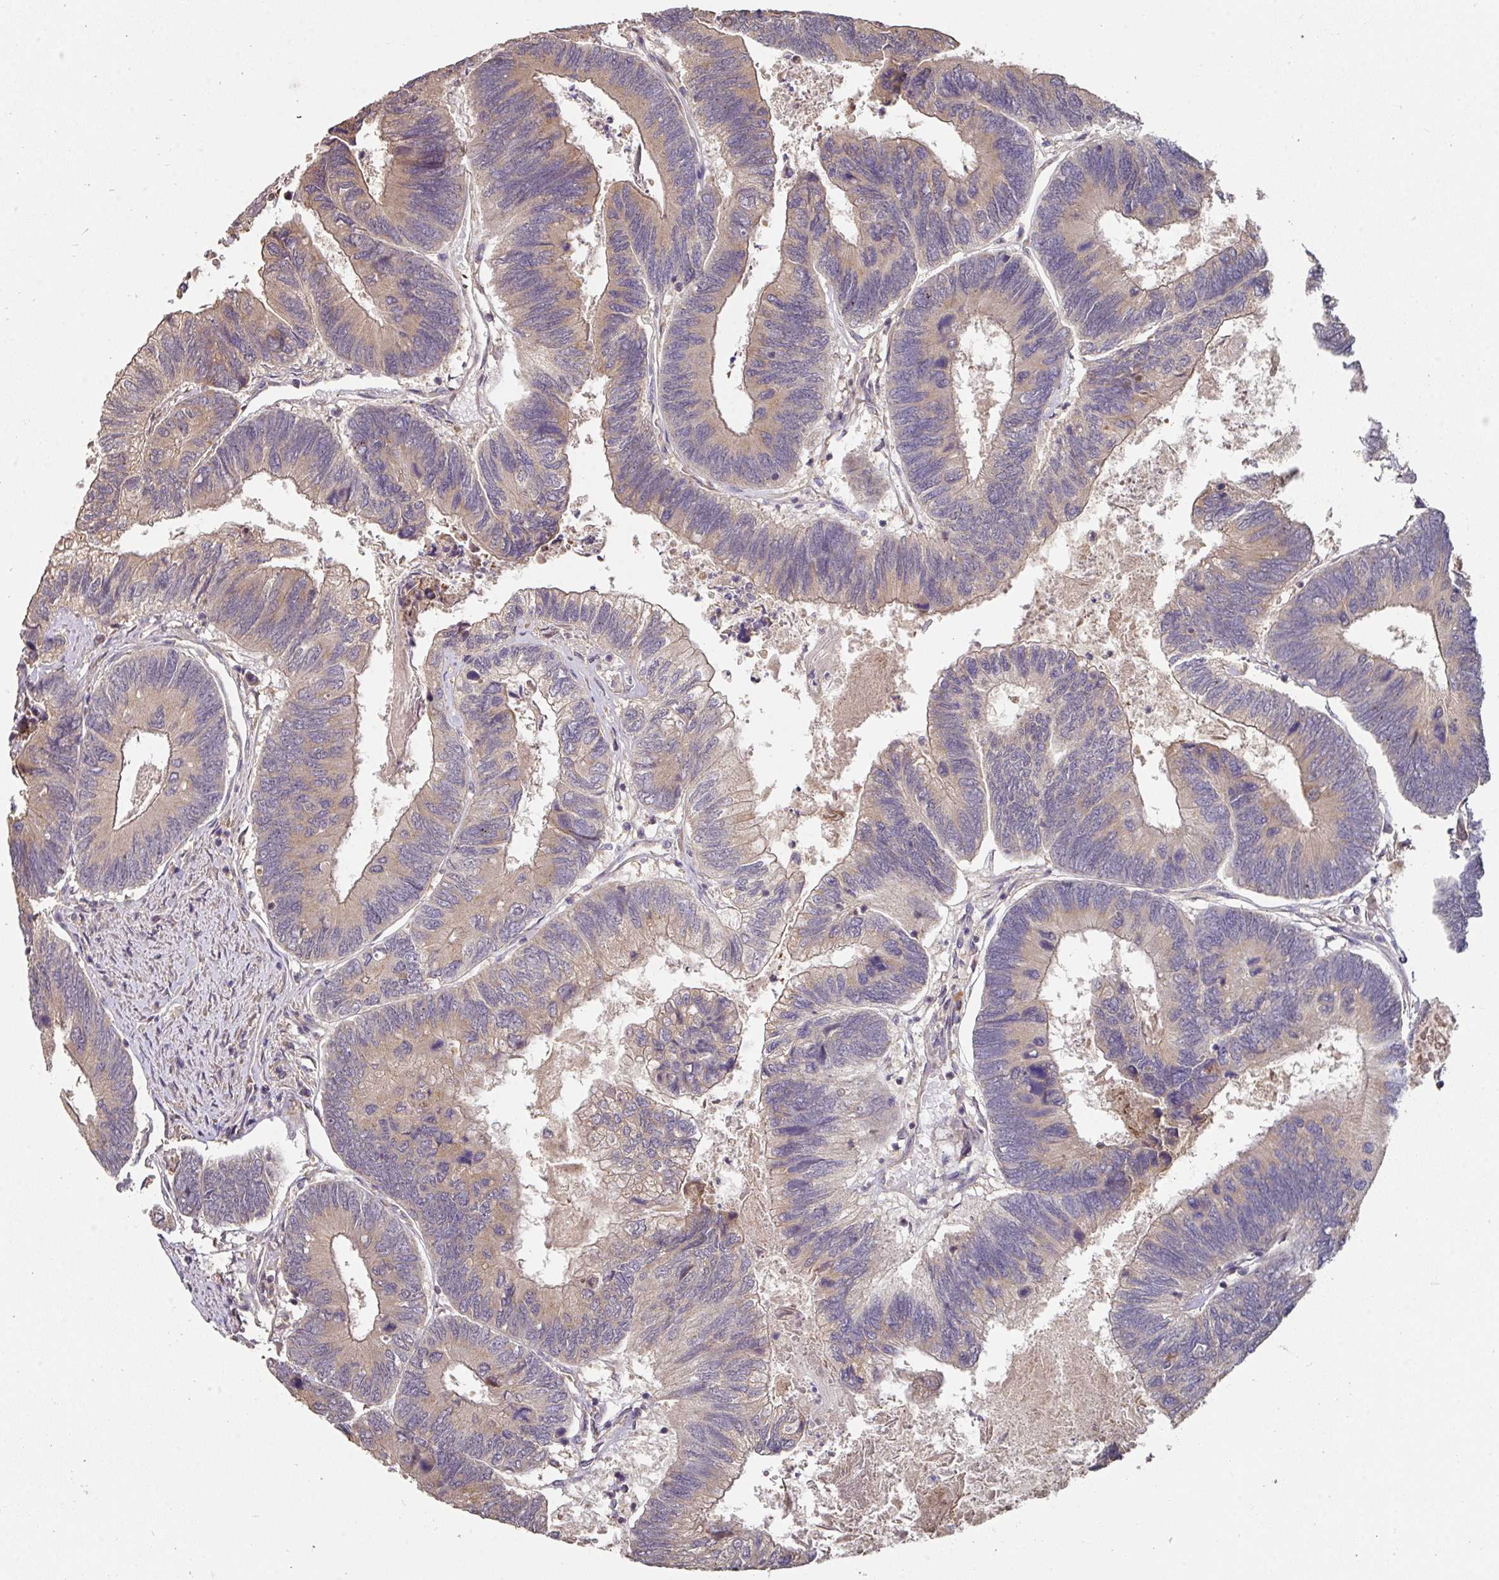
{"staining": {"intensity": "weak", "quantity": "25%-75%", "location": "cytoplasmic/membranous"}, "tissue": "colorectal cancer", "cell_type": "Tumor cells", "image_type": "cancer", "snomed": [{"axis": "morphology", "description": "Adenocarcinoma, NOS"}, {"axis": "topography", "description": "Colon"}], "caption": "The photomicrograph exhibits staining of adenocarcinoma (colorectal), revealing weak cytoplasmic/membranous protein positivity (brown color) within tumor cells.", "gene": "ACVR2B", "patient": {"sex": "female", "age": 67}}